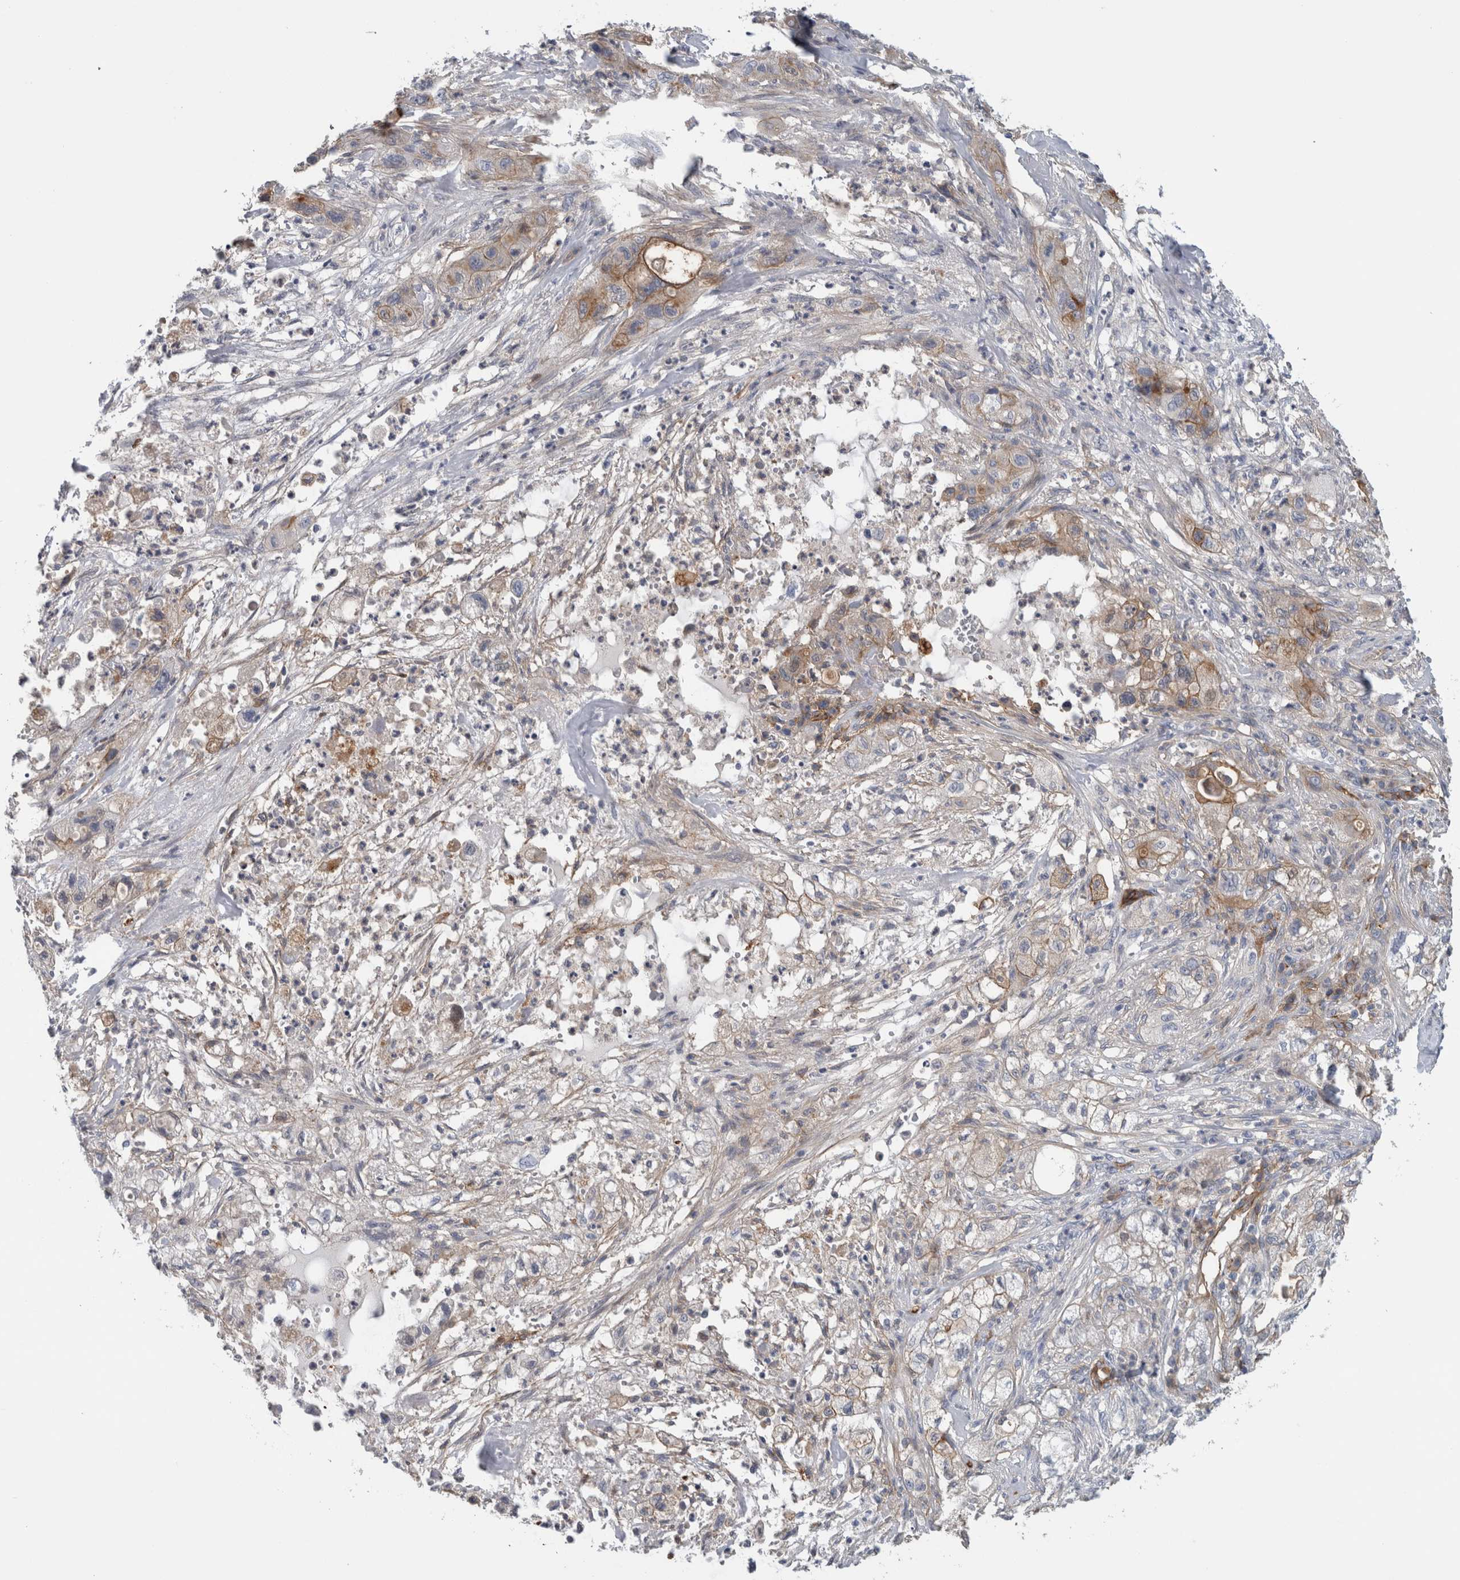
{"staining": {"intensity": "moderate", "quantity": "25%-75%", "location": "cytoplasmic/membranous"}, "tissue": "pancreatic cancer", "cell_type": "Tumor cells", "image_type": "cancer", "snomed": [{"axis": "morphology", "description": "Adenocarcinoma, NOS"}, {"axis": "topography", "description": "Pancreas"}], "caption": "Immunohistochemical staining of pancreatic cancer demonstrates medium levels of moderate cytoplasmic/membranous expression in approximately 25%-75% of tumor cells.", "gene": "CD59", "patient": {"sex": "female", "age": 78}}